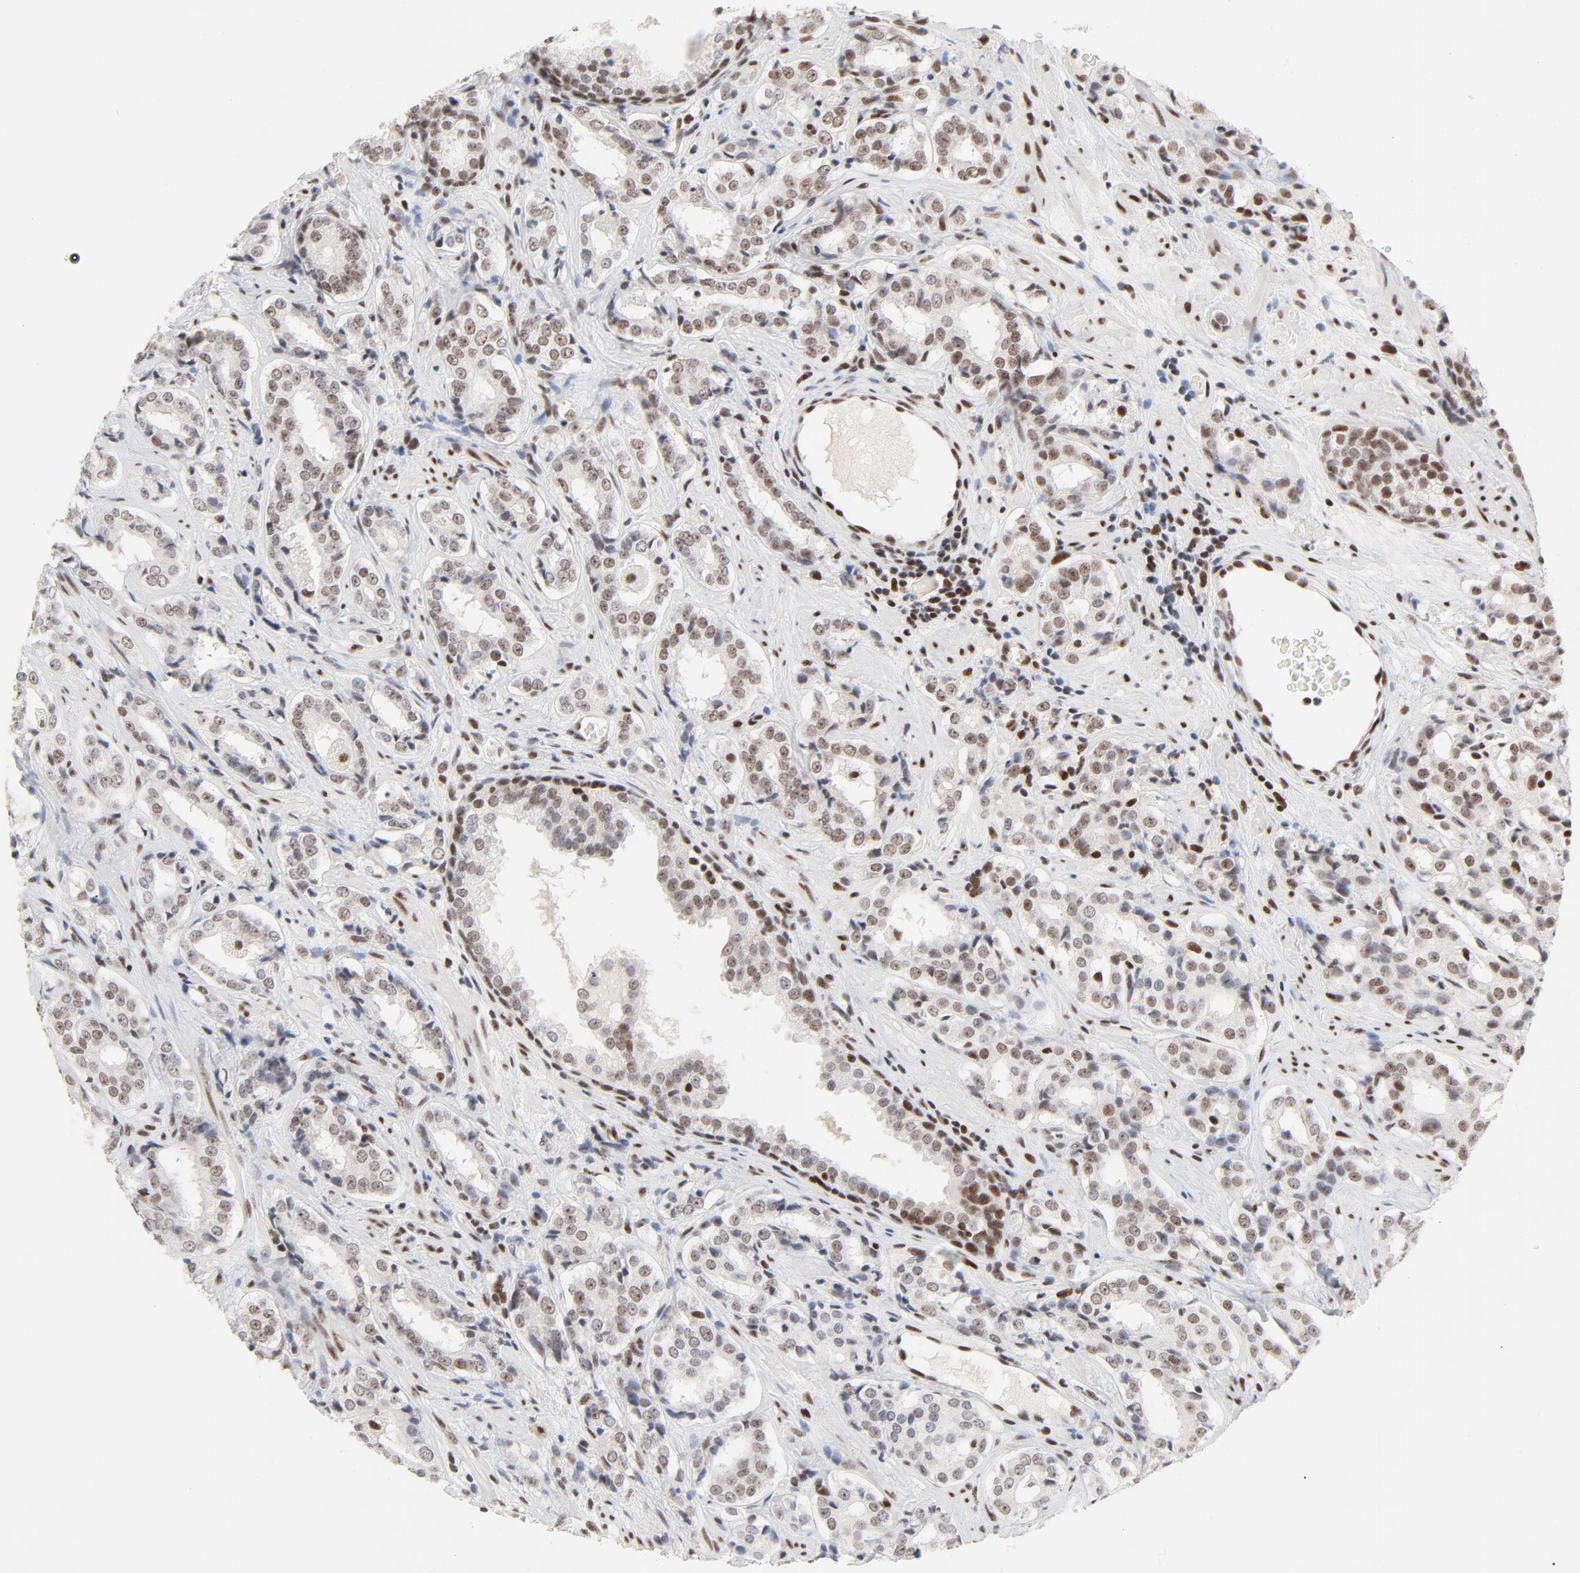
{"staining": {"intensity": "moderate", "quantity": ">75%", "location": "nuclear"}, "tissue": "prostate cancer", "cell_type": "Tumor cells", "image_type": "cancer", "snomed": [{"axis": "morphology", "description": "Adenocarcinoma, Medium grade"}, {"axis": "topography", "description": "Prostate"}], "caption": "Prostate cancer (adenocarcinoma (medium-grade)) stained with DAB IHC exhibits medium levels of moderate nuclear expression in approximately >75% of tumor cells.", "gene": "GTF2H1", "patient": {"sex": "male", "age": 60}}